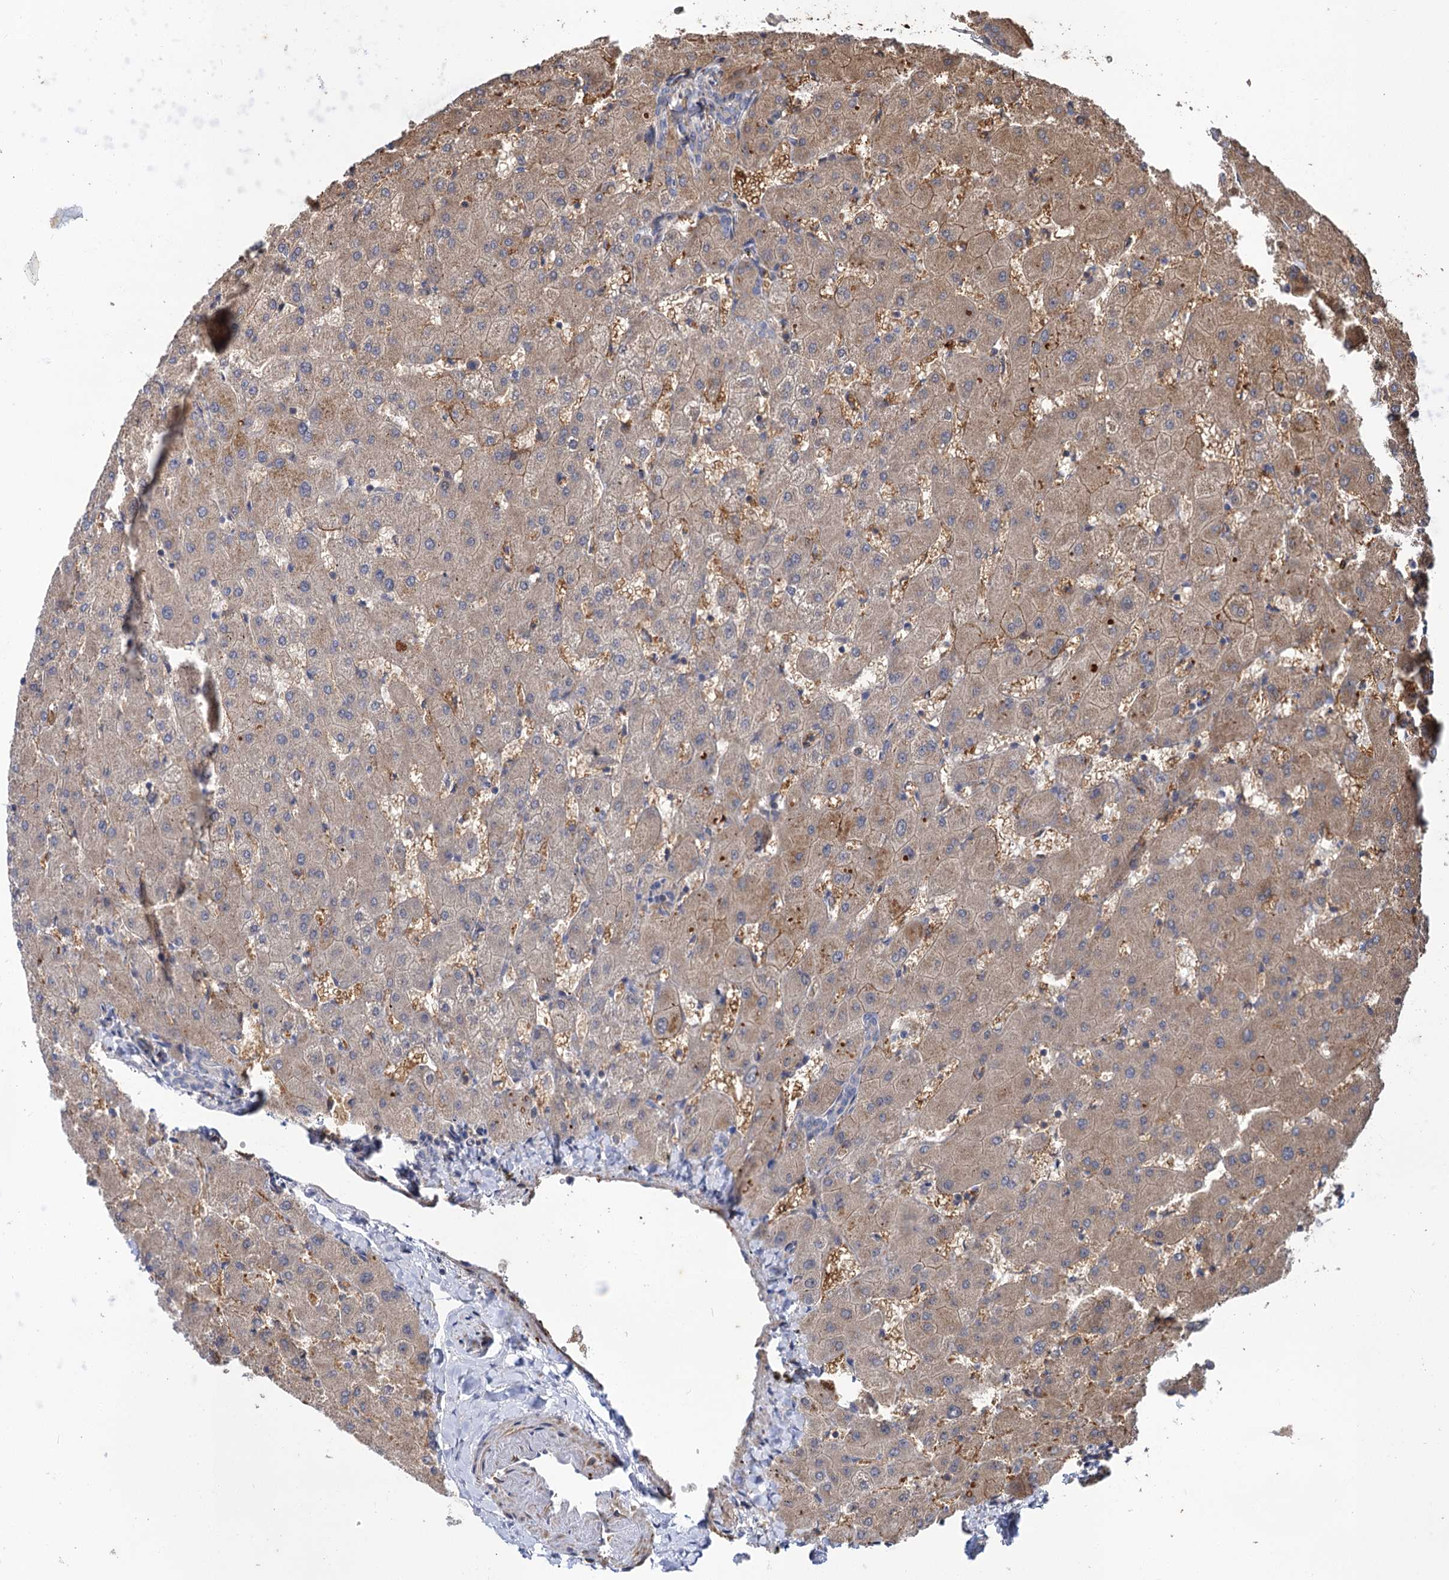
{"staining": {"intensity": "negative", "quantity": "none", "location": "none"}, "tissue": "liver", "cell_type": "Cholangiocytes", "image_type": "normal", "snomed": [{"axis": "morphology", "description": "Normal tissue, NOS"}, {"axis": "topography", "description": "Liver"}], "caption": "A high-resolution histopathology image shows immunohistochemistry (IHC) staining of normal liver, which demonstrates no significant staining in cholangiocytes.", "gene": "FBXW8", "patient": {"sex": "female", "age": 63}}